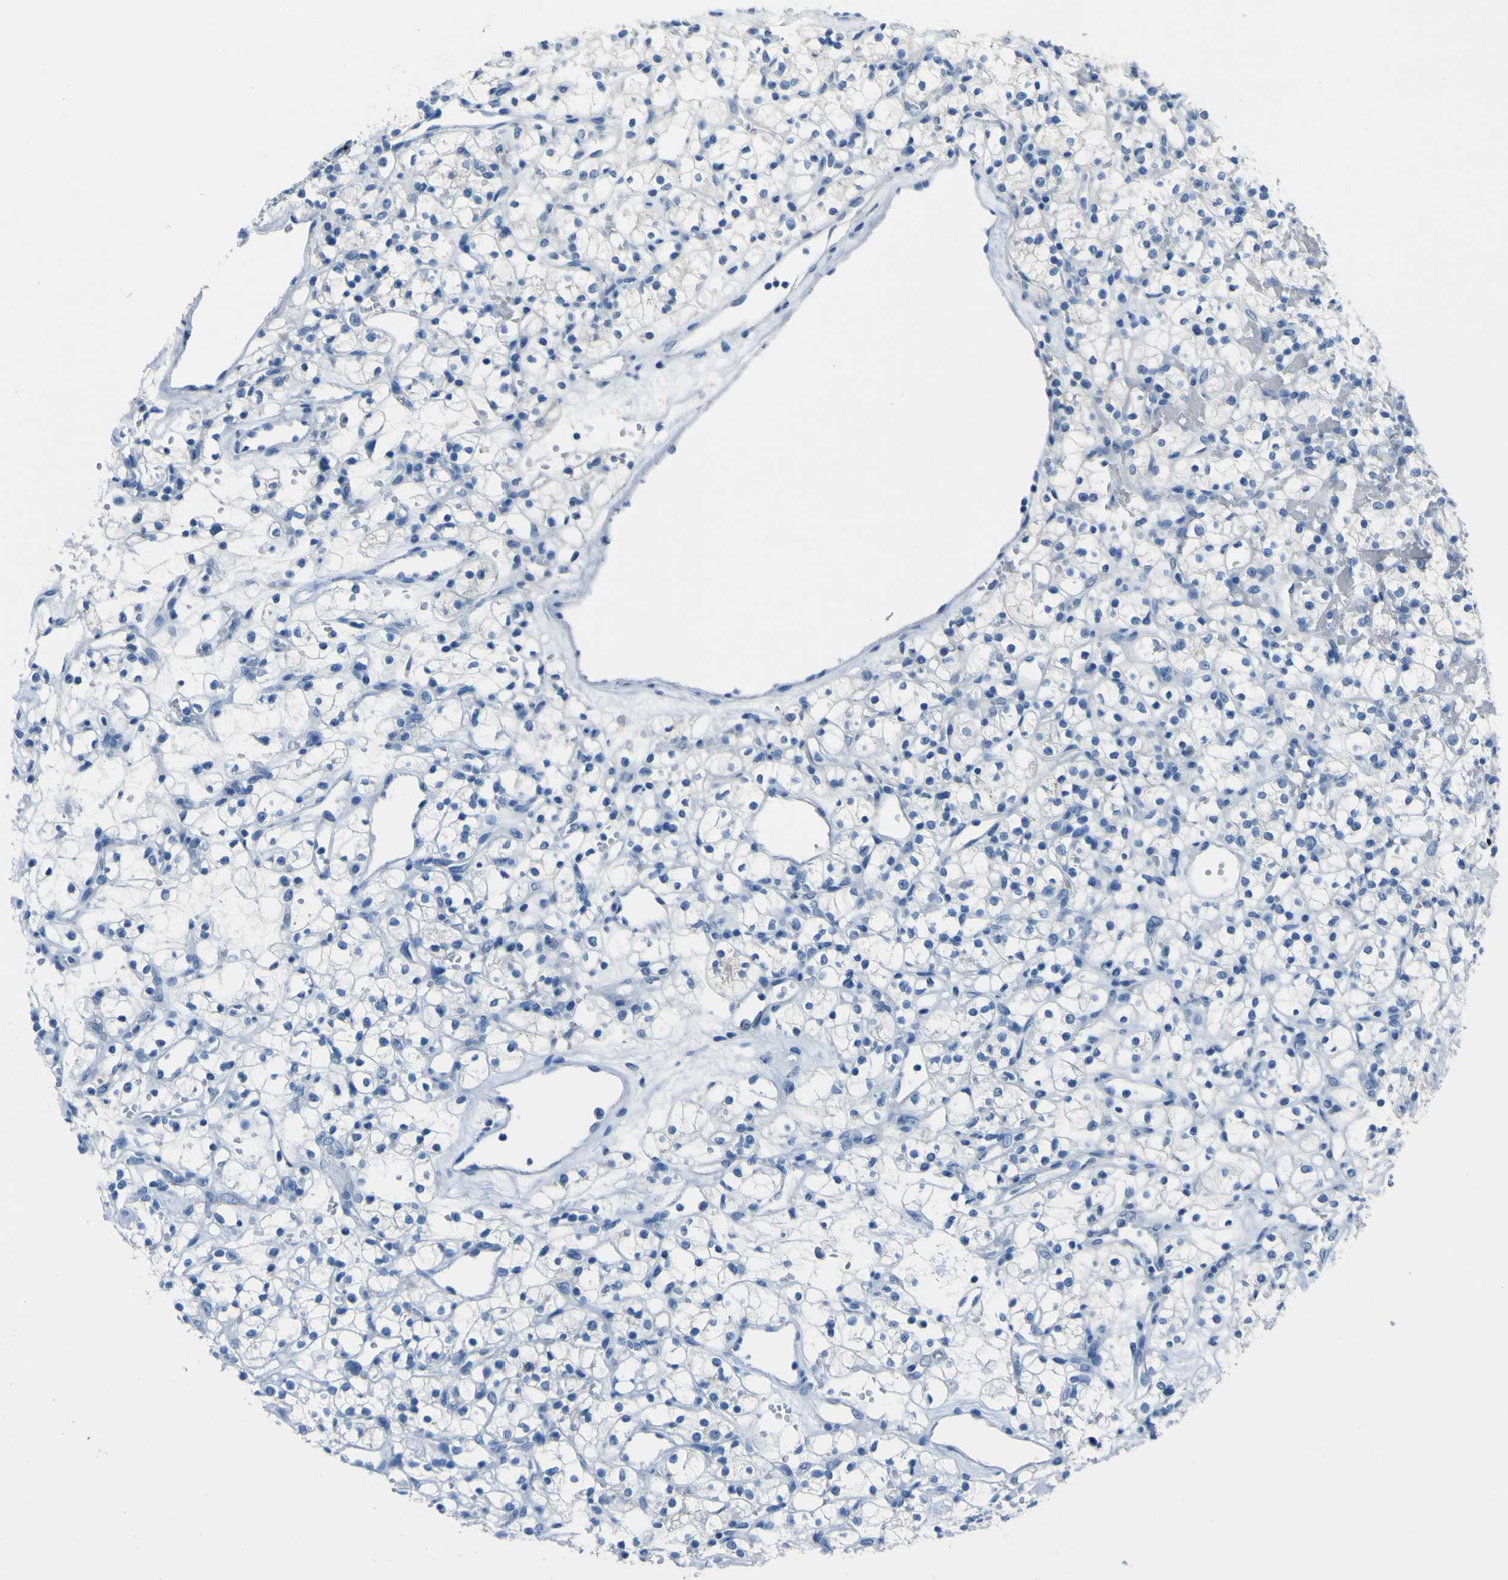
{"staining": {"intensity": "negative", "quantity": "none", "location": "none"}, "tissue": "renal cancer", "cell_type": "Tumor cells", "image_type": "cancer", "snomed": [{"axis": "morphology", "description": "Adenocarcinoma, NOS"}, {"axis": "topography", "description": "Kidney"}], "caption": "Immunohistochemistry image of neoplastic tissue: adenocarcinoma (renal) stained with DAB exhibits no significant protein positivity in tumor cells.", "gene": "PHKG1", "patient": {"sex": "female", "age": 60}}